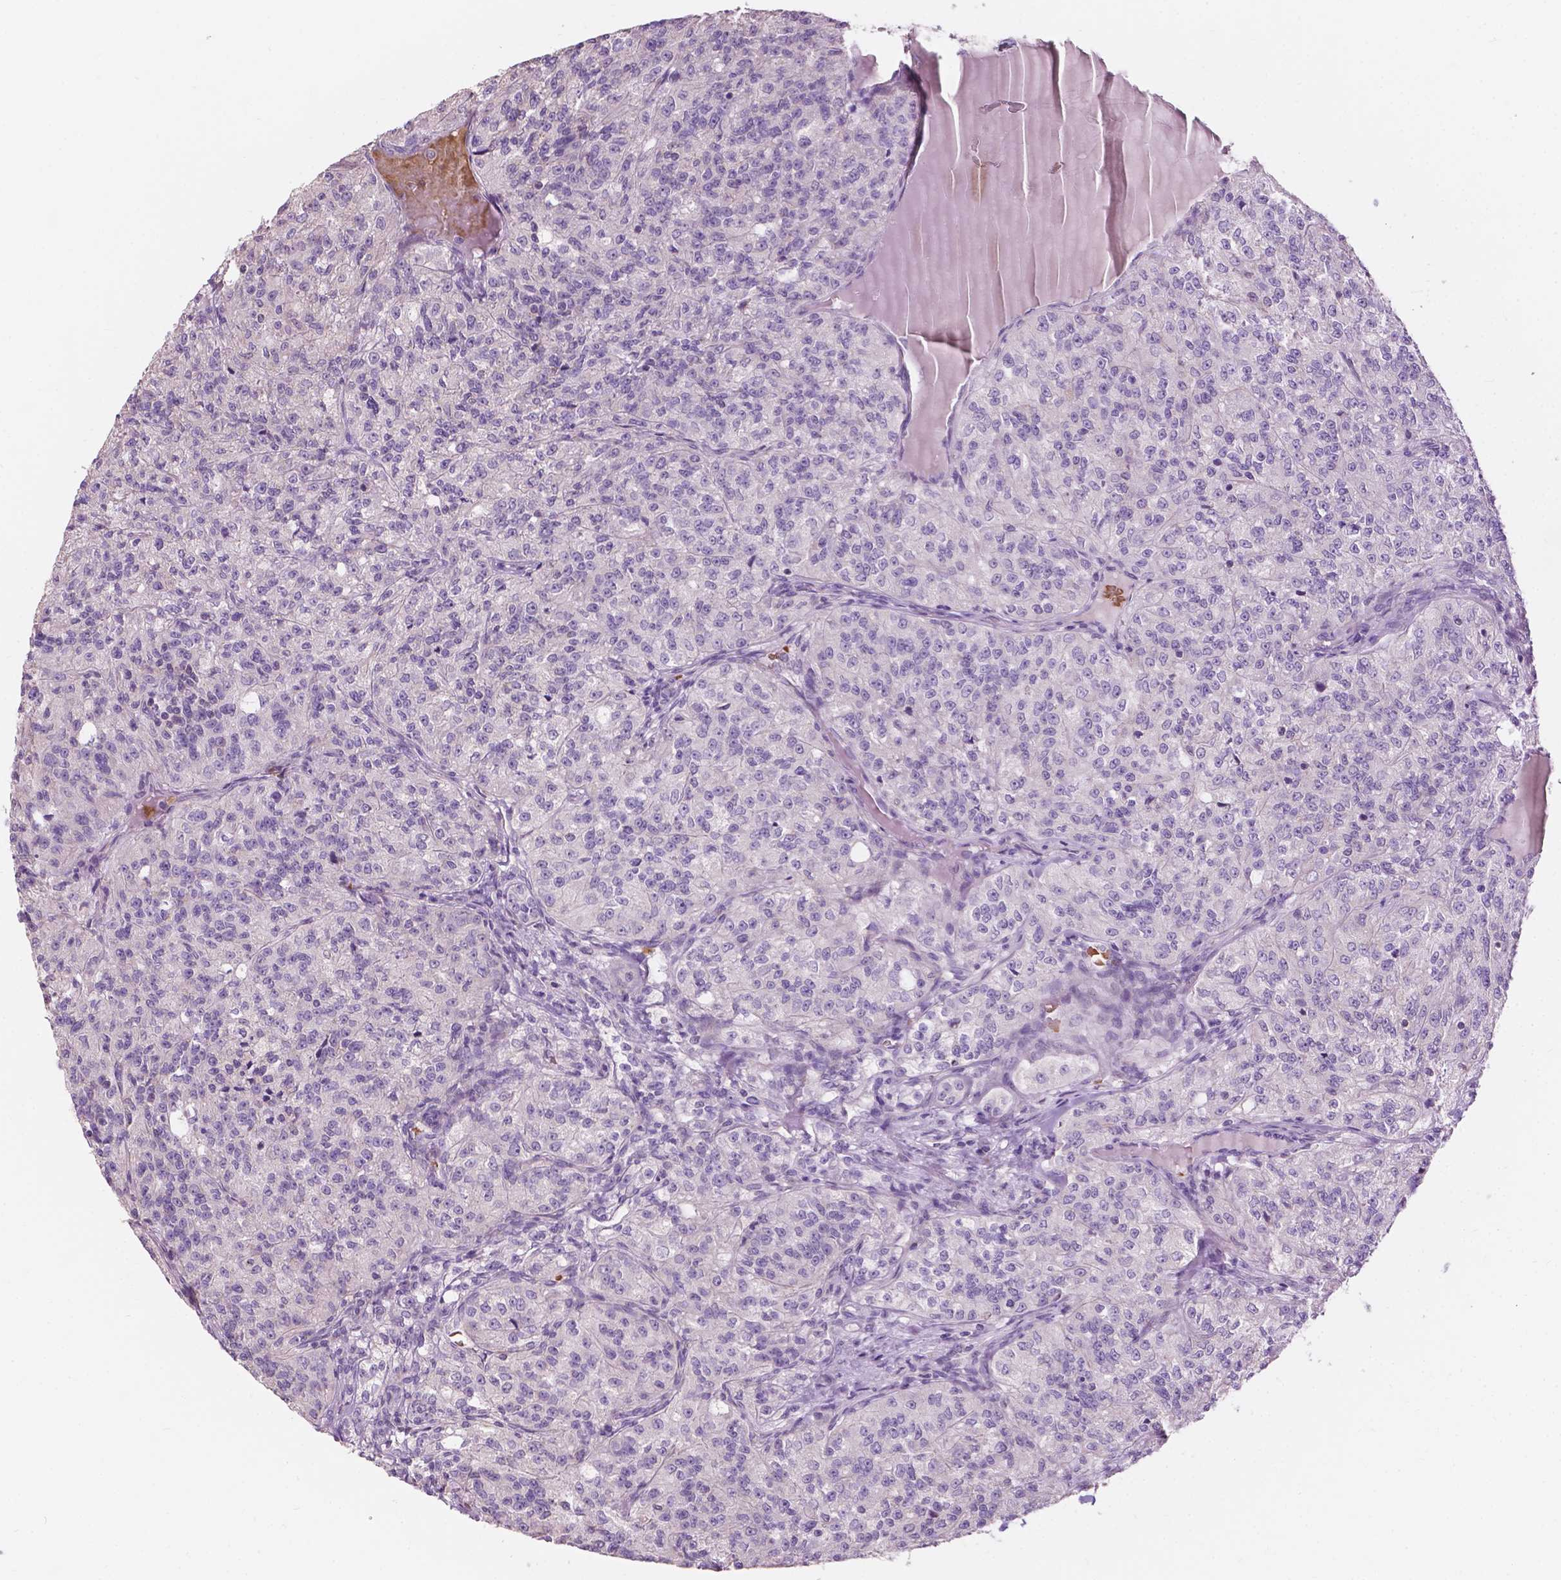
{"staining": {"intensity": "negative", "quantity": "none", "location": "none"}, "tissue": "renal cancer", "cell_type": "Tumor cells", "image_type": "cancer", "snomed": [{"axis": "morphology", "description": "Adenocarcinoma, NOS"}, {"axis": "topography", "description": "Kidney"}], "caption": "A photomicrograph of human adenocarcinoma (renal) is negative for staining in tumor cells.", "gene": "NDUFS1", "patient": {"sex": "female", "age": 63}}